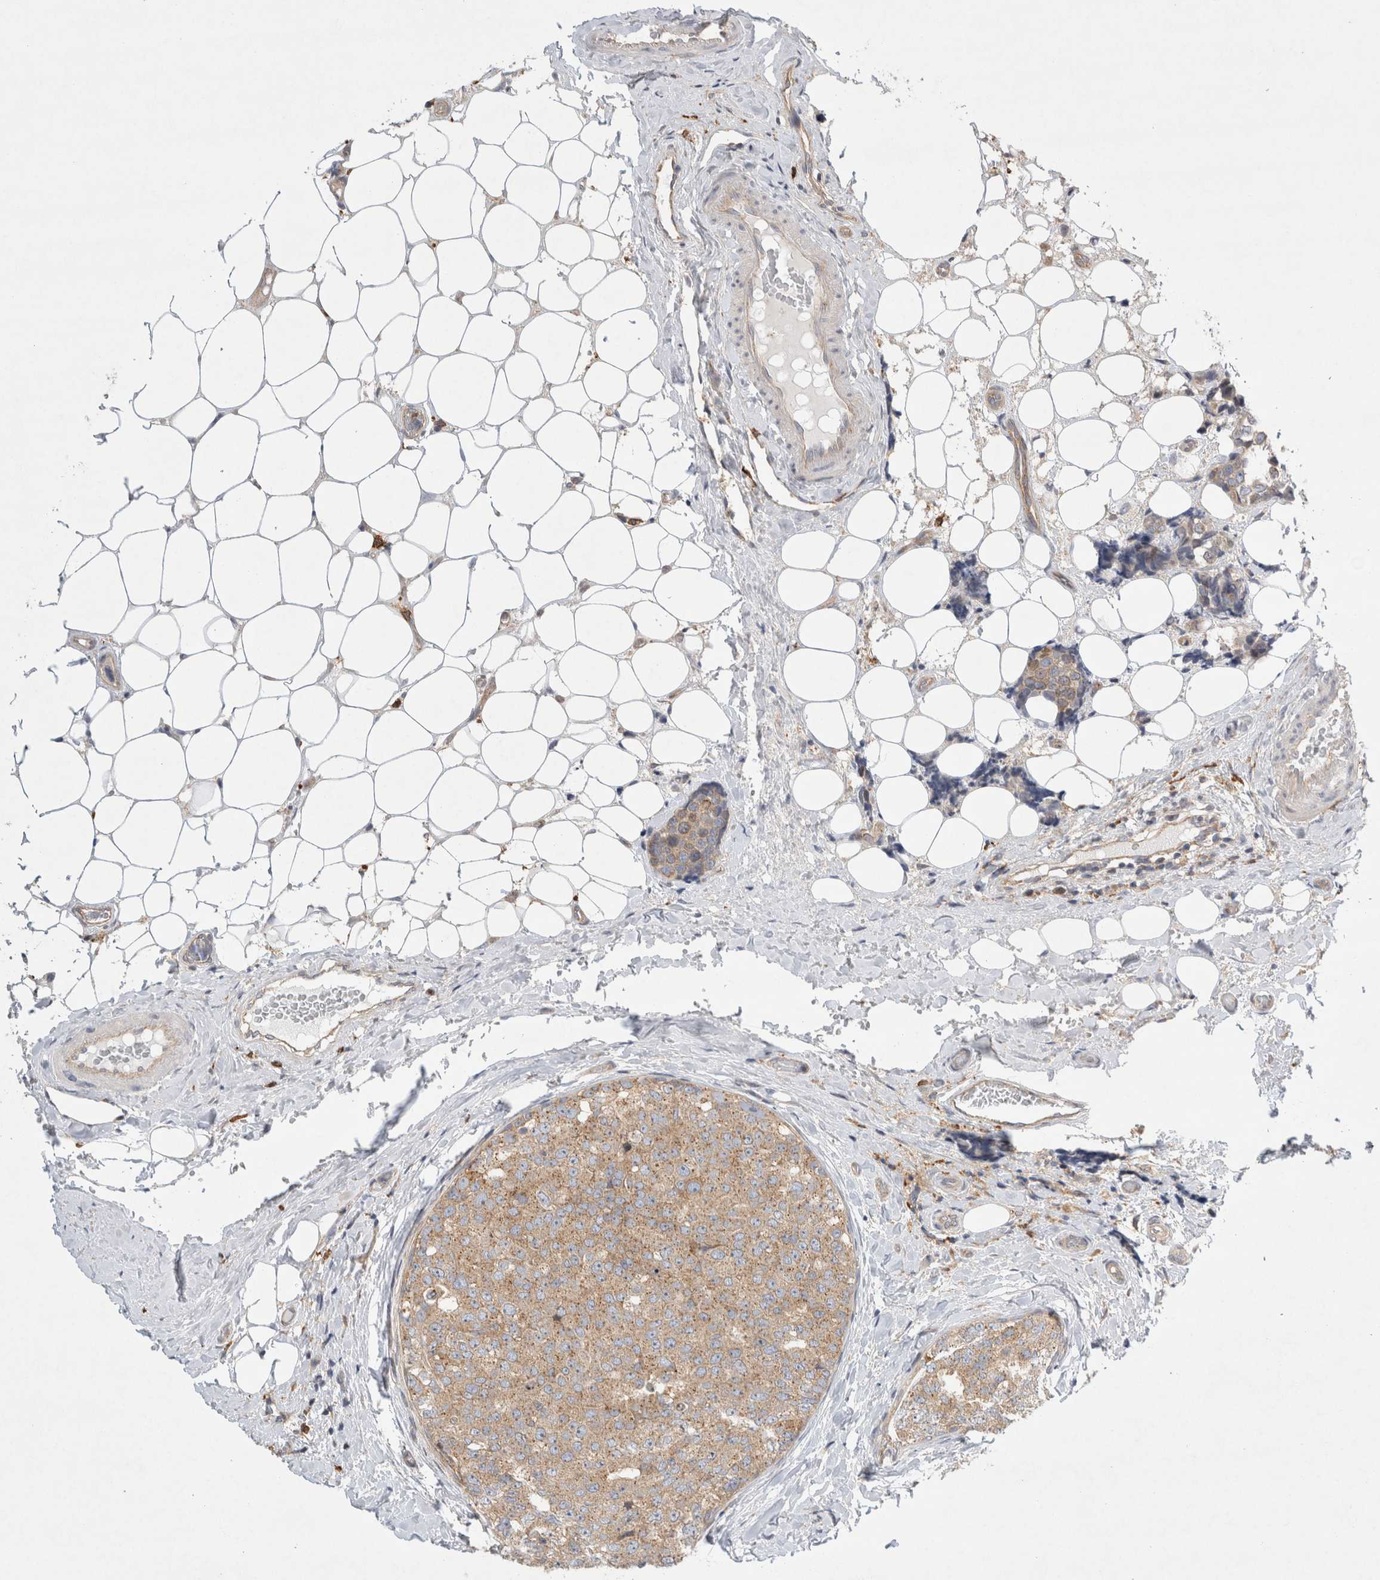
{"staining": {"intensity": "moderate", "quantity": ">75%", "location": "cytoplasmic/membranous"}, "tissue": "breast cancer", "cell_type": "Tumor cells", "image_type": "cancer", "snomed": [{"axis": "morphology", "description": "Normal tissue, NOS"}, {"axis": "morphology", "description": "Duct carcinoma"}, {"axis": "topography", "description": "Breast"}], "caption": "Breast infiltrating ductal carcinoma stained with a brown dye reveals moderate cytoplasmic/membranous positive expression in about >75% of tumor cells.", "gene": "CDCA7L", "patient": {"sex": "female", "age": 43}}